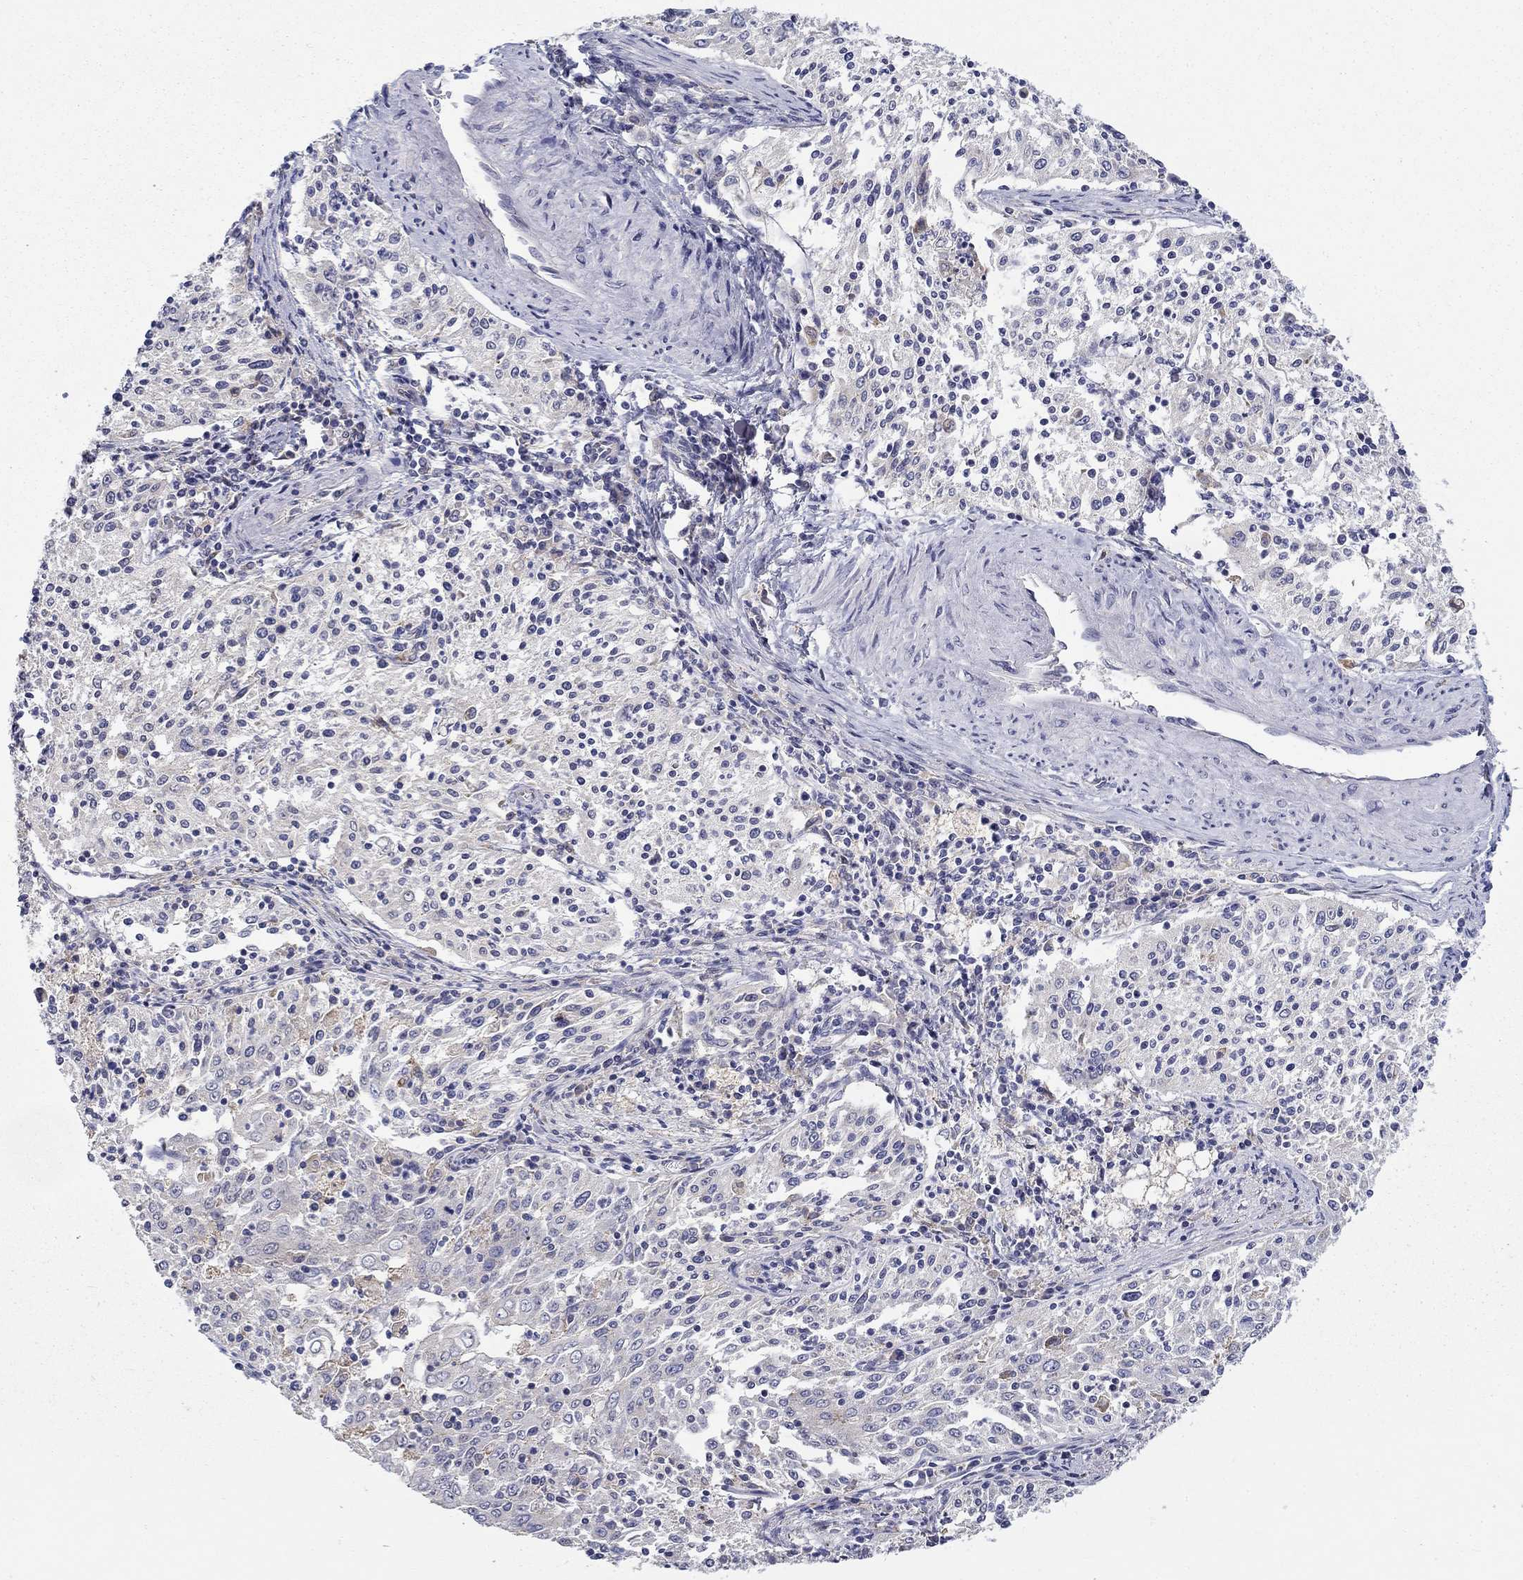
{"staining": {"intensity": "negative", "quantity": "none", "location": "none"}, "tissue": "cervical cancer", "cell_type": "Tumor cells", "image_type": "cancer", "snomed": [{"axis": "morphology", "description": "Squamous cell carcinoma, NOS"}, {"axis": "topography", "description": "Cervix"}], "caption": "An IHC image of cervical squamous cell carcinoma is shown. There is no staining in tumor cells of cervical squamous cell carcinoma.", "gene": "QRFPR", "patient": {"sex": "female", "age": 41}}